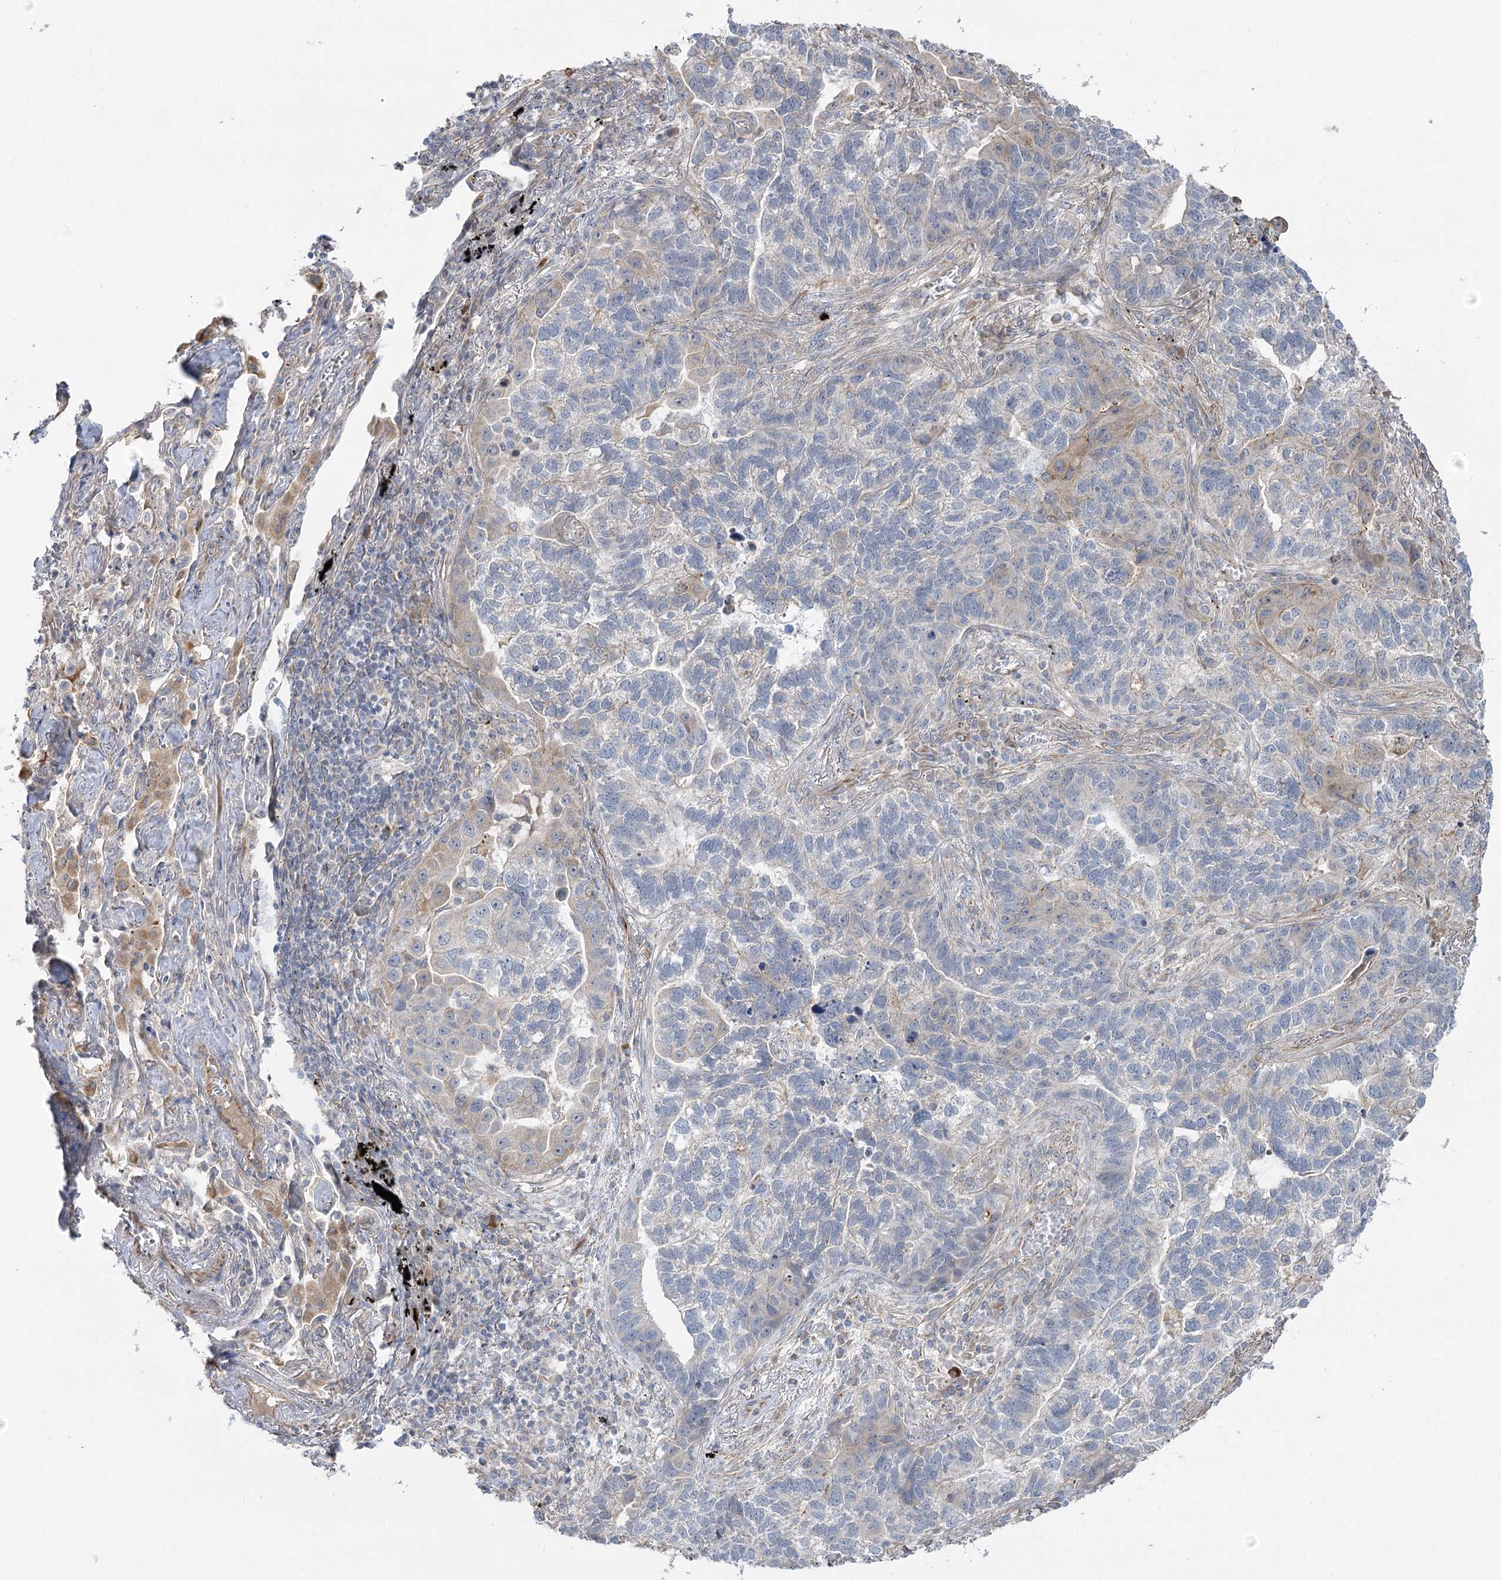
{"staining": {"intensity": "weak", "quantity": "<25%", "location": "cytoplasmic/membranous"}, "tissue": "lung cancer", "cell_type": "Tumor cells", "image_type": "cancer", "snomed": [{"axis": "morphology", "description": "Adenocarcinoma, NOS"}, {"axis": "topography", "description": "Lung"}], "caption": "Tumor cells show no significant protein expression in adenocarcinoma (lung).", "gene": "KIAA0825", "patient": {"sex": "male", "age": 67}}